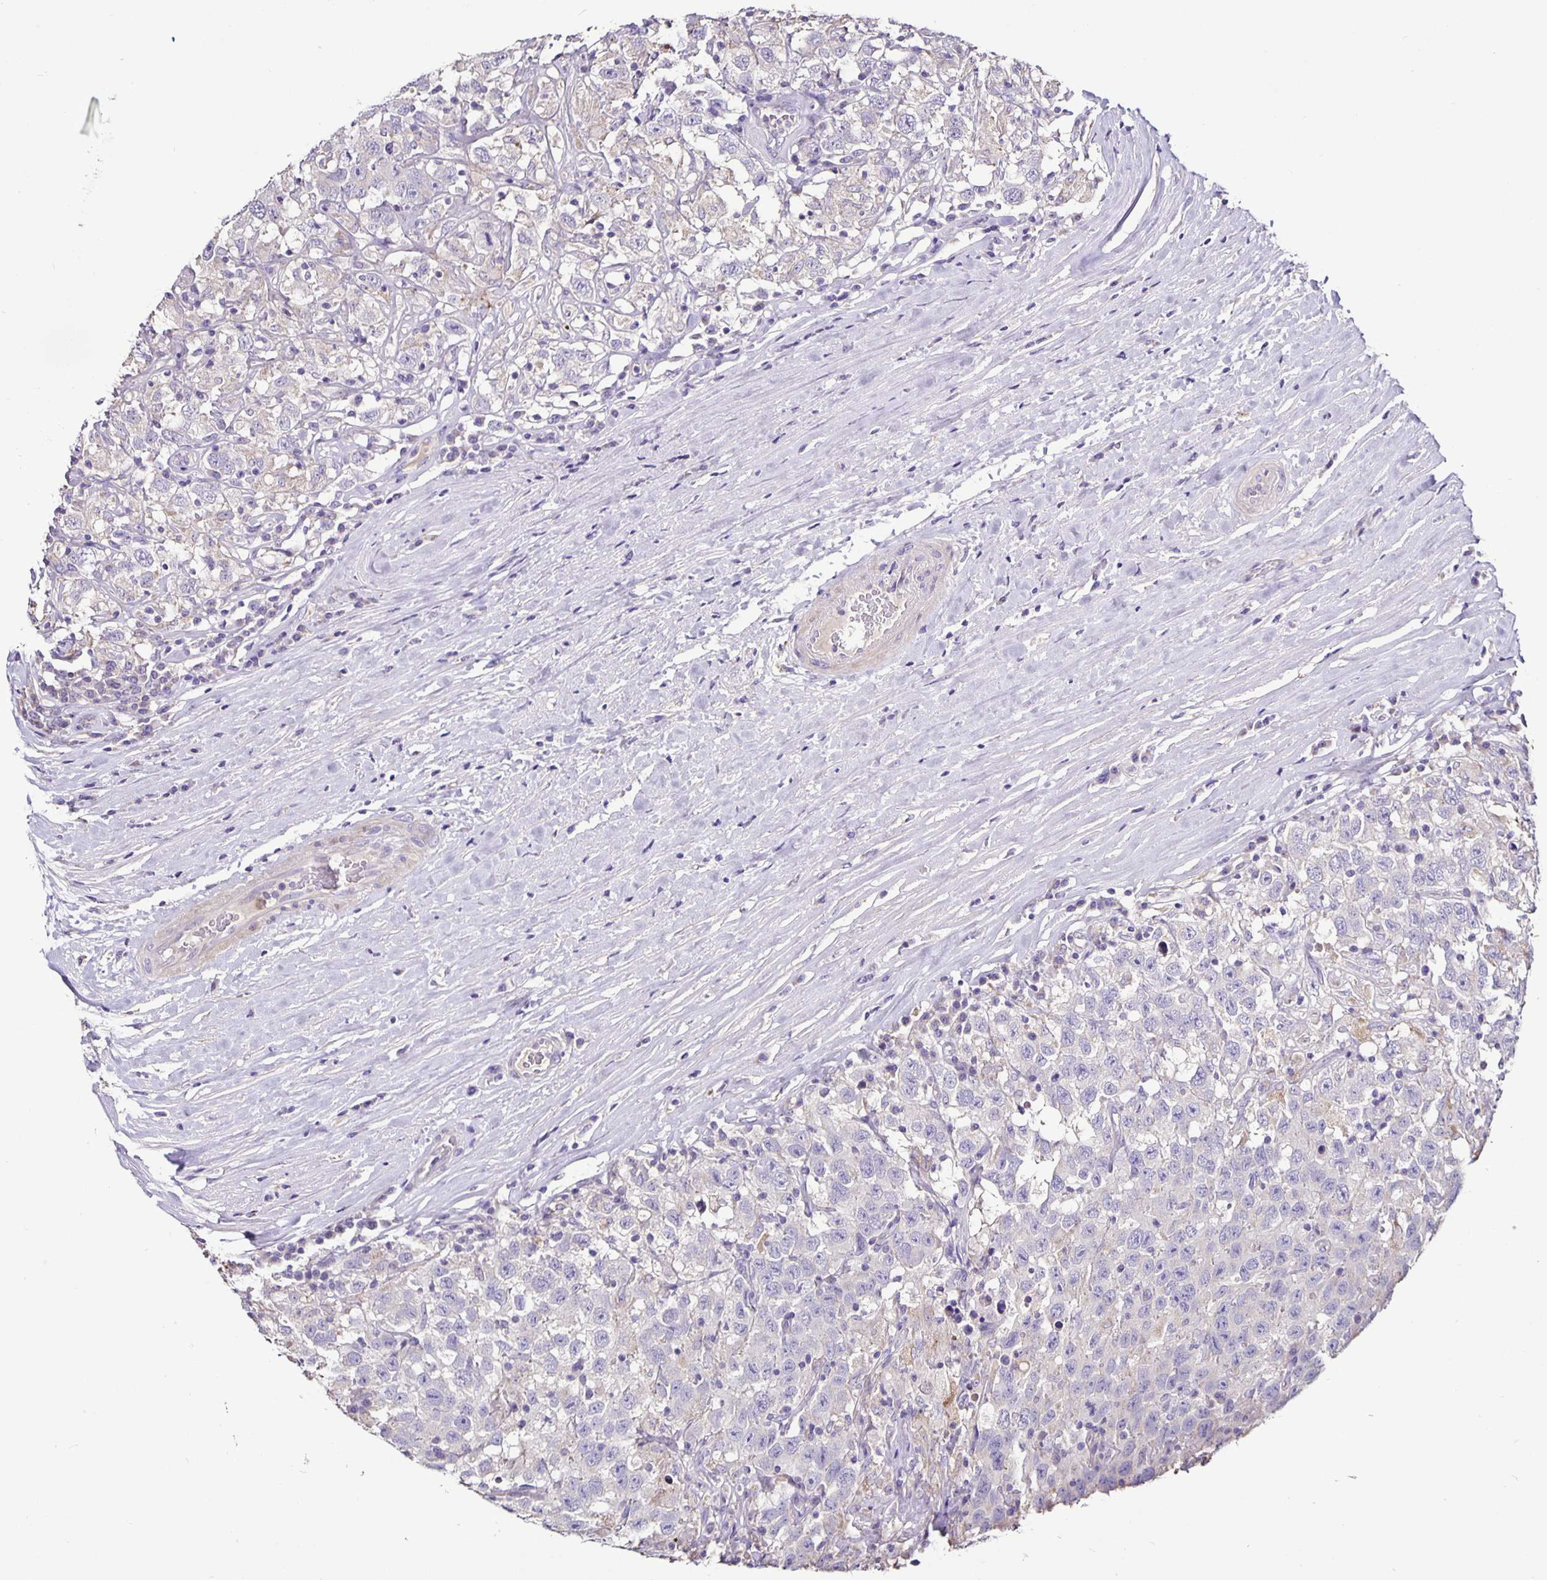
{"staining": {"intensity": "negative", "quantity": "none", "location": "none"}, "tissue": "testis cancer", "cell_type": "Tumor cells", "image_type": "cancer", "snomed": [{"axis": "morphology", "description": "Seminoma, NOS"}, {"axis": "topography", "description": "Testis"}], "caption": "An immunohistochemistry micrograph of testis cancer (seminoma) is shown. There is no staining in tumor cells of testis cancer (seminoma).", "gene": "FCER1A", "patient": {"sex": "male", "age": 41}}